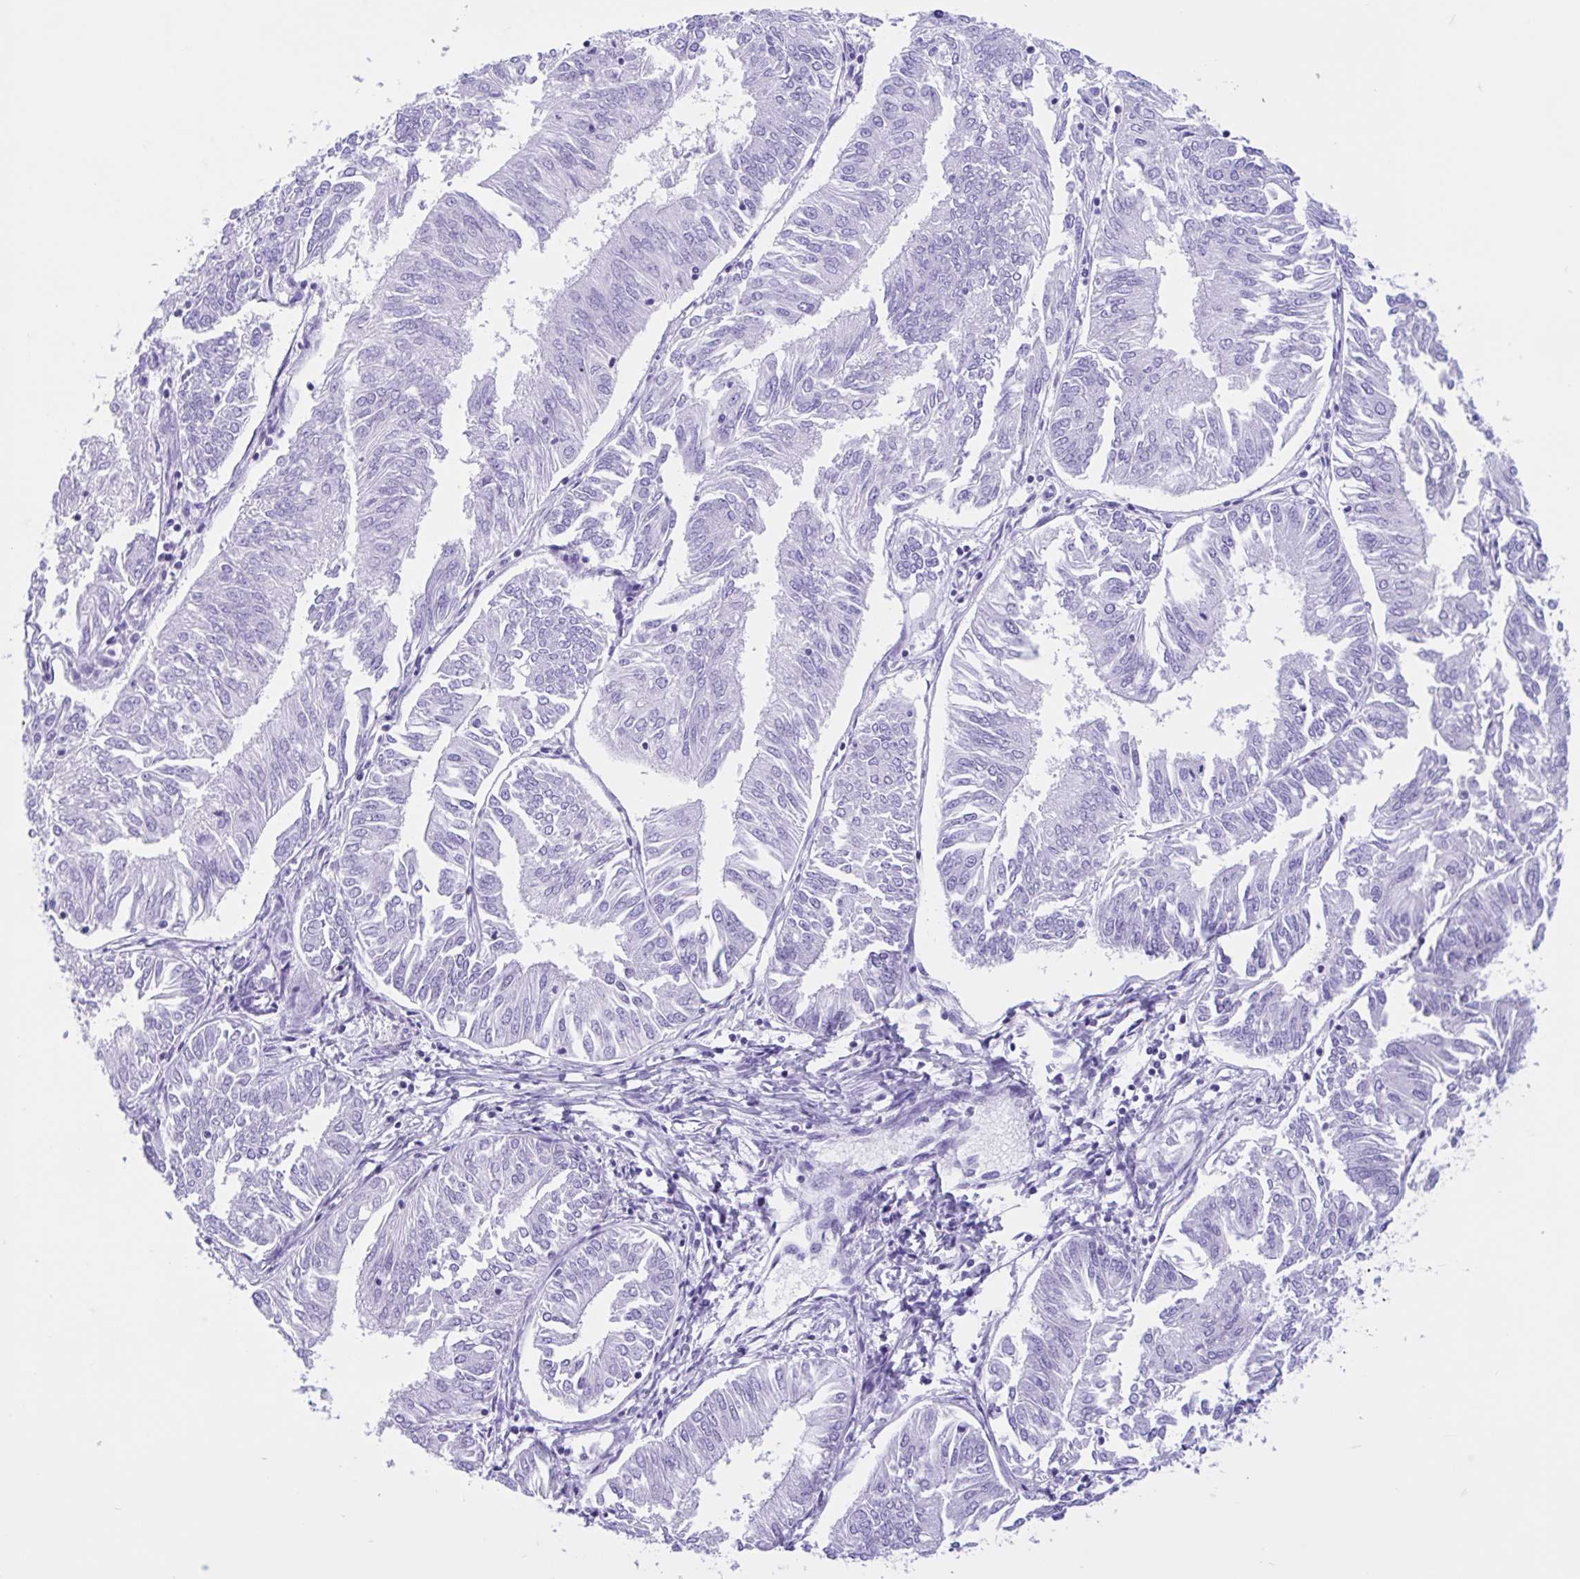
{"staining": {"intensity": "negative", "quantity": "none", "location": "none"}, "tissue": "endometrial cancer", "cell_type": "Tumor cells", "image_type": "cancer", "snomed": [{"axis": "morphology", "description": "Adenocarcinoma, NOS"}, {"axis": "topography", "description": "Endometrium"}], "caption": "Tumor cells are negative for protein expression in human endometrial cancer (adenocarcinoma).", "gene": "IAPP", "patient": {"sex": "female", "age": 58}}